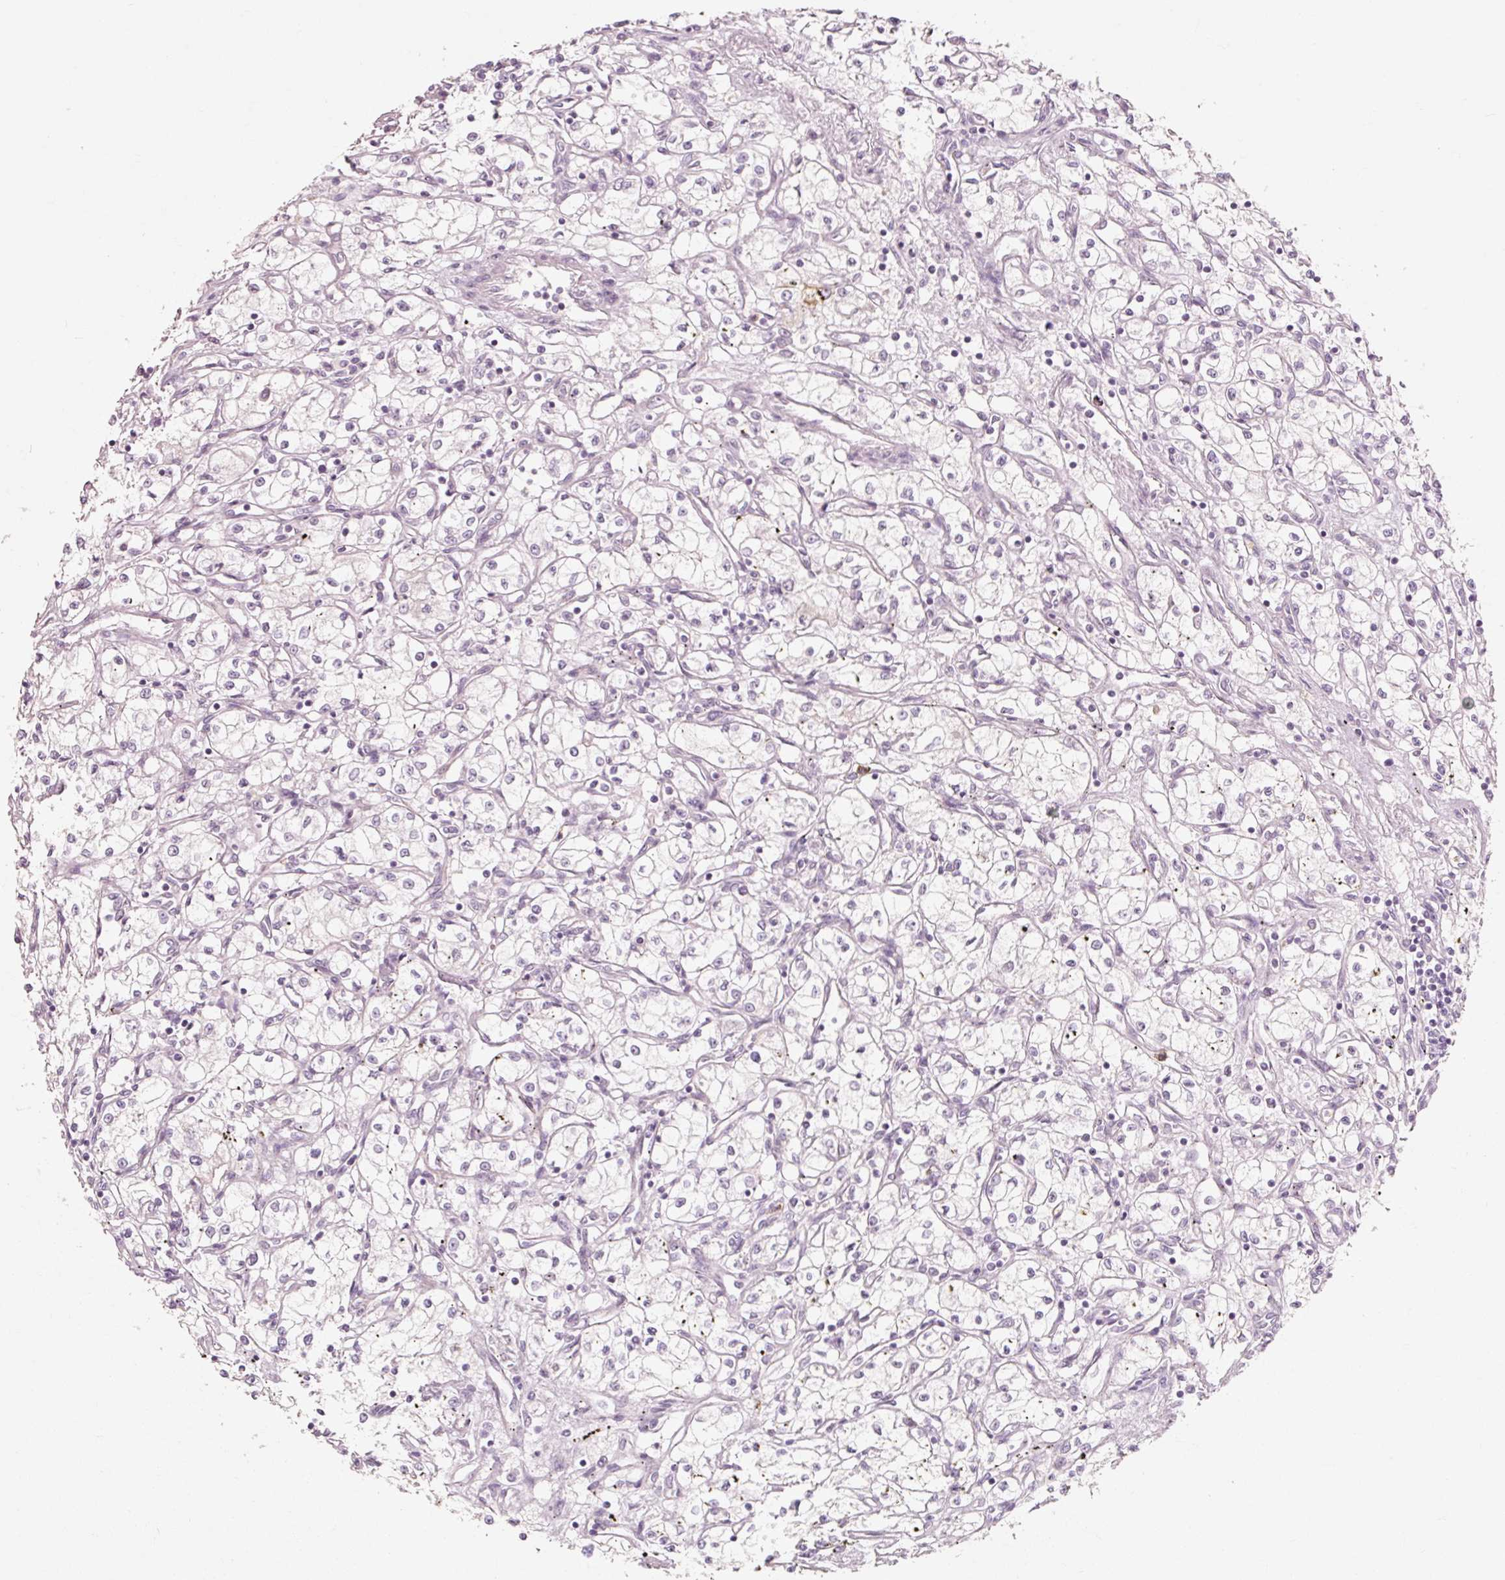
{"staining": {"intensity": "negative", "quantity": "none", "location": "none"}, "tissue": "renal cancer", "cell_type": "Tumor cells", "image_type": "cancer", "snomed": [{"axis": "morphology", "description": "Adenocarcinoma, NOS"}, {"axis": "topography", "description": "Kidney"}], "caption": "IHC micrograph of renal adenocarcinoma stained for a protein (brown), which exhibits no staining in tumor cells.", "gene": "TRIM73", "patient": {"sex": "male", "age": 59}}